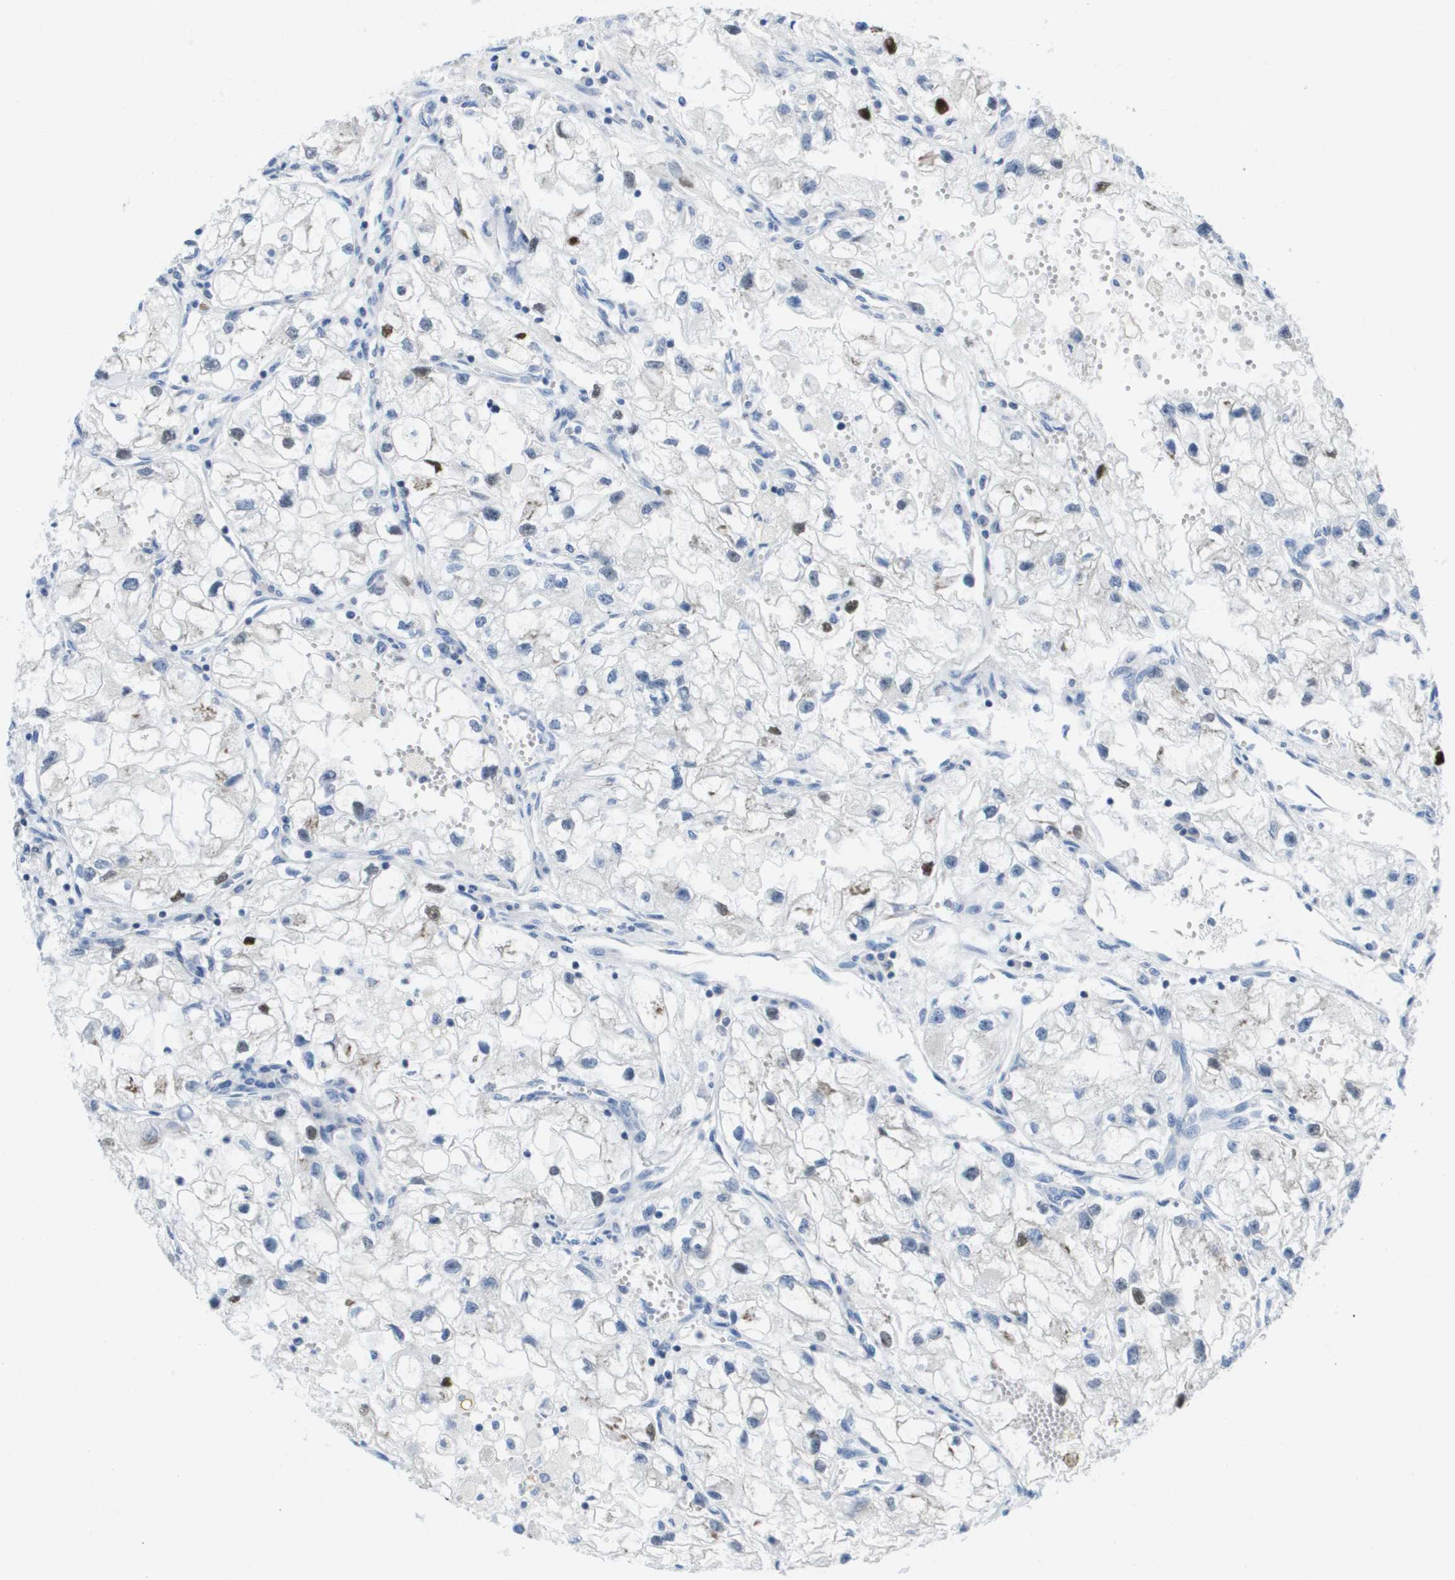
{"staining": {"intensity": "strong", "quantity": "<25%", "location": "nuclear"}, "tissue": "renal cancer", "cell_type": "Tumor cells", "image_type": "cancer", "snomed": [{"axis": "morphology", "description": "Adenocarcinoma, NOS"}, {"axis": "topography", "description": "Kidney"}], "caption": "A medium amount of strong nuclear positivity is appreciated in approximately <25% of tumor cells in renal adenocarcinoma tissue.", "gene": "PTDSS1", "patient": {"sex": "female", "age": 70}}